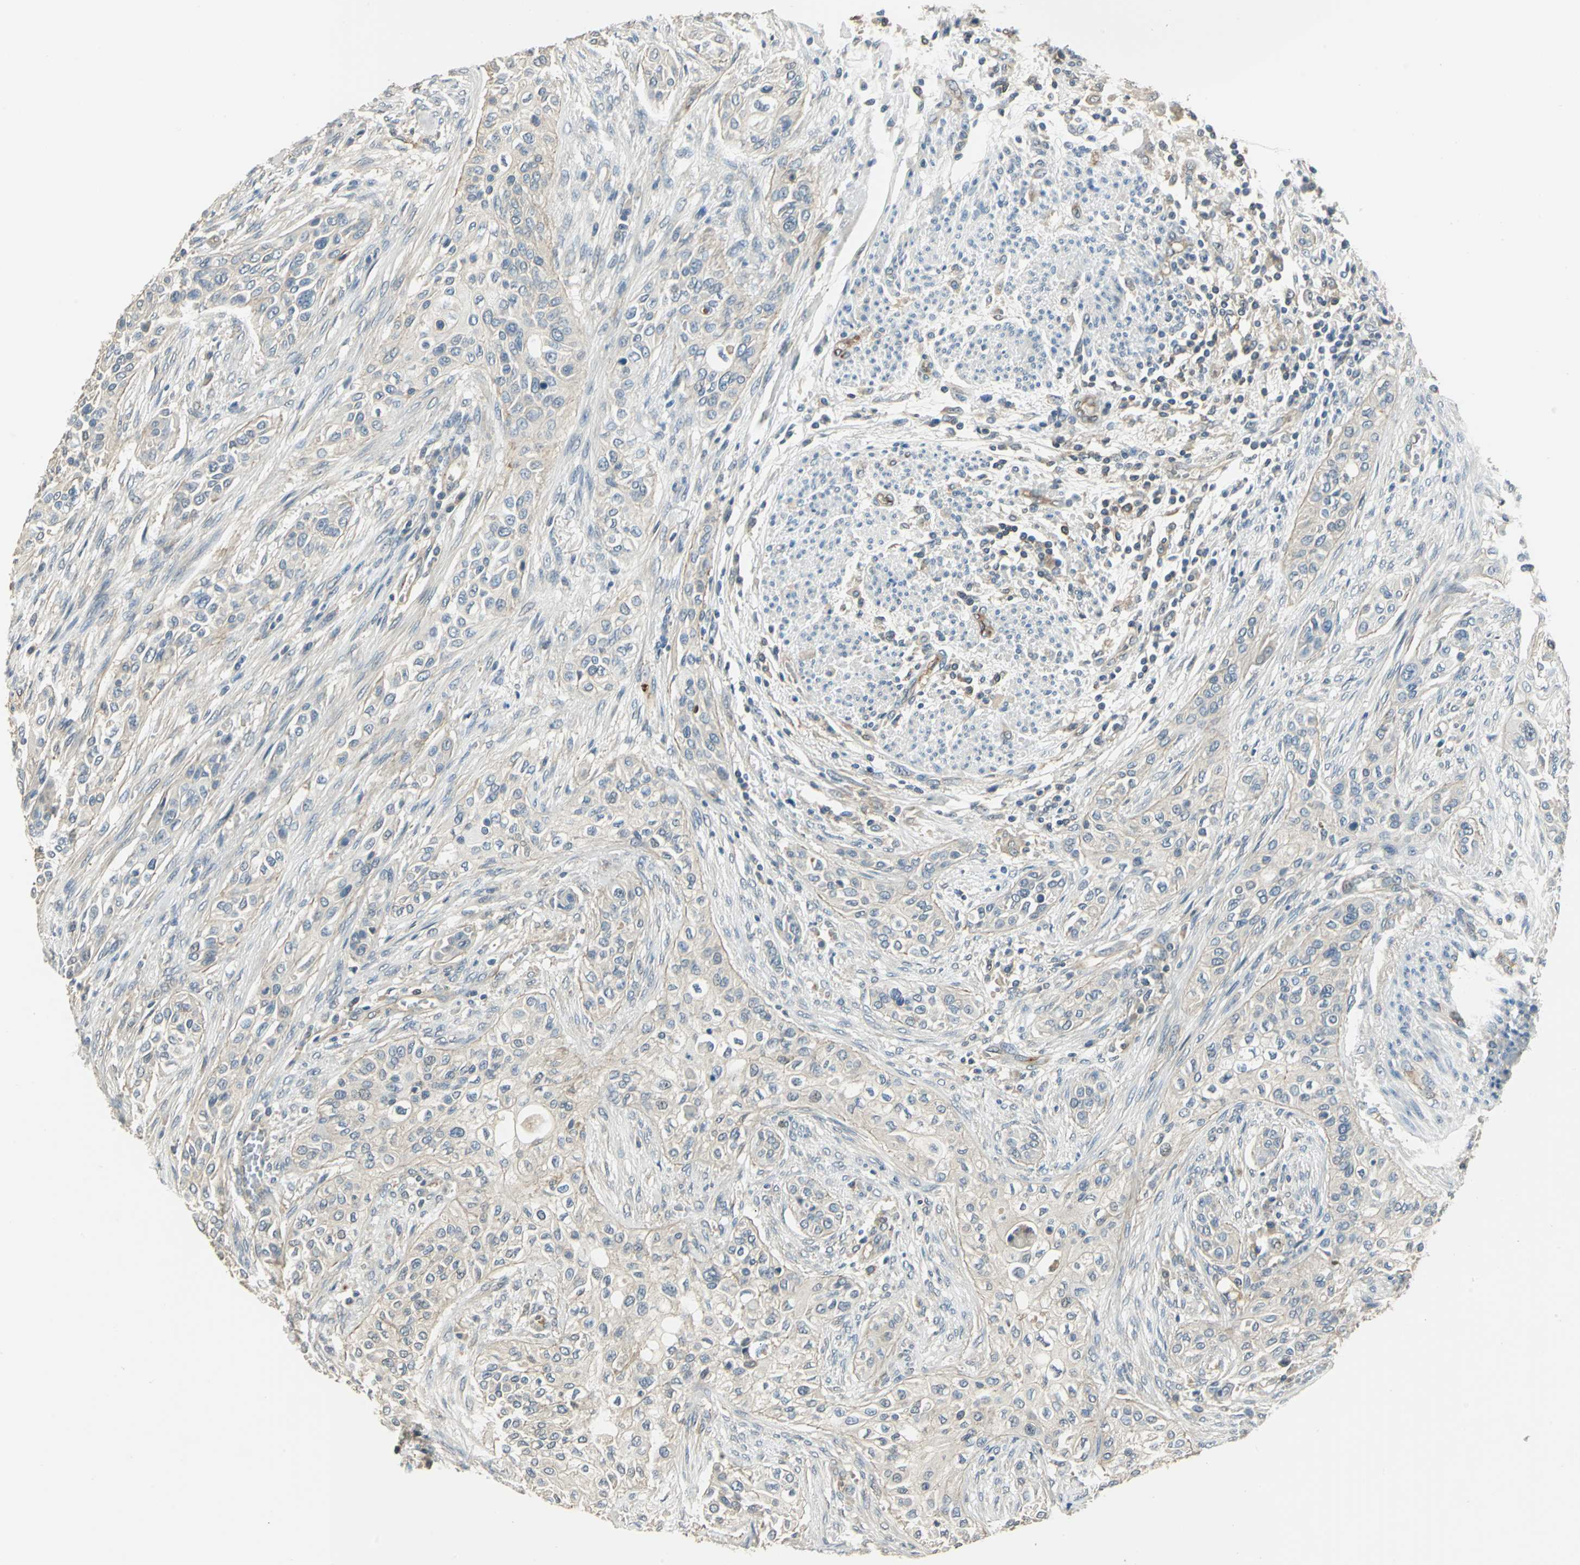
{"staining": {"intensity": "negative", "quantity": "none", "location": "none"}, "tissue": "urothelial cancer", "cell_type": "Tumor cells", "image_type": "cancer", "snomed": [{"axis": "morphology", "description": "Urothelial carcinoma, High grade"}, {"axis": "topography", "description": "Urinary bladder"}], "caption": "Human urothelial carcinoma (high-grade) stained for a protein using immunohistochemistry demonstrates no positivity in tumor cells.", "gene": "RAPGEF1", "patient": {"sex": "male", "age": 74}}